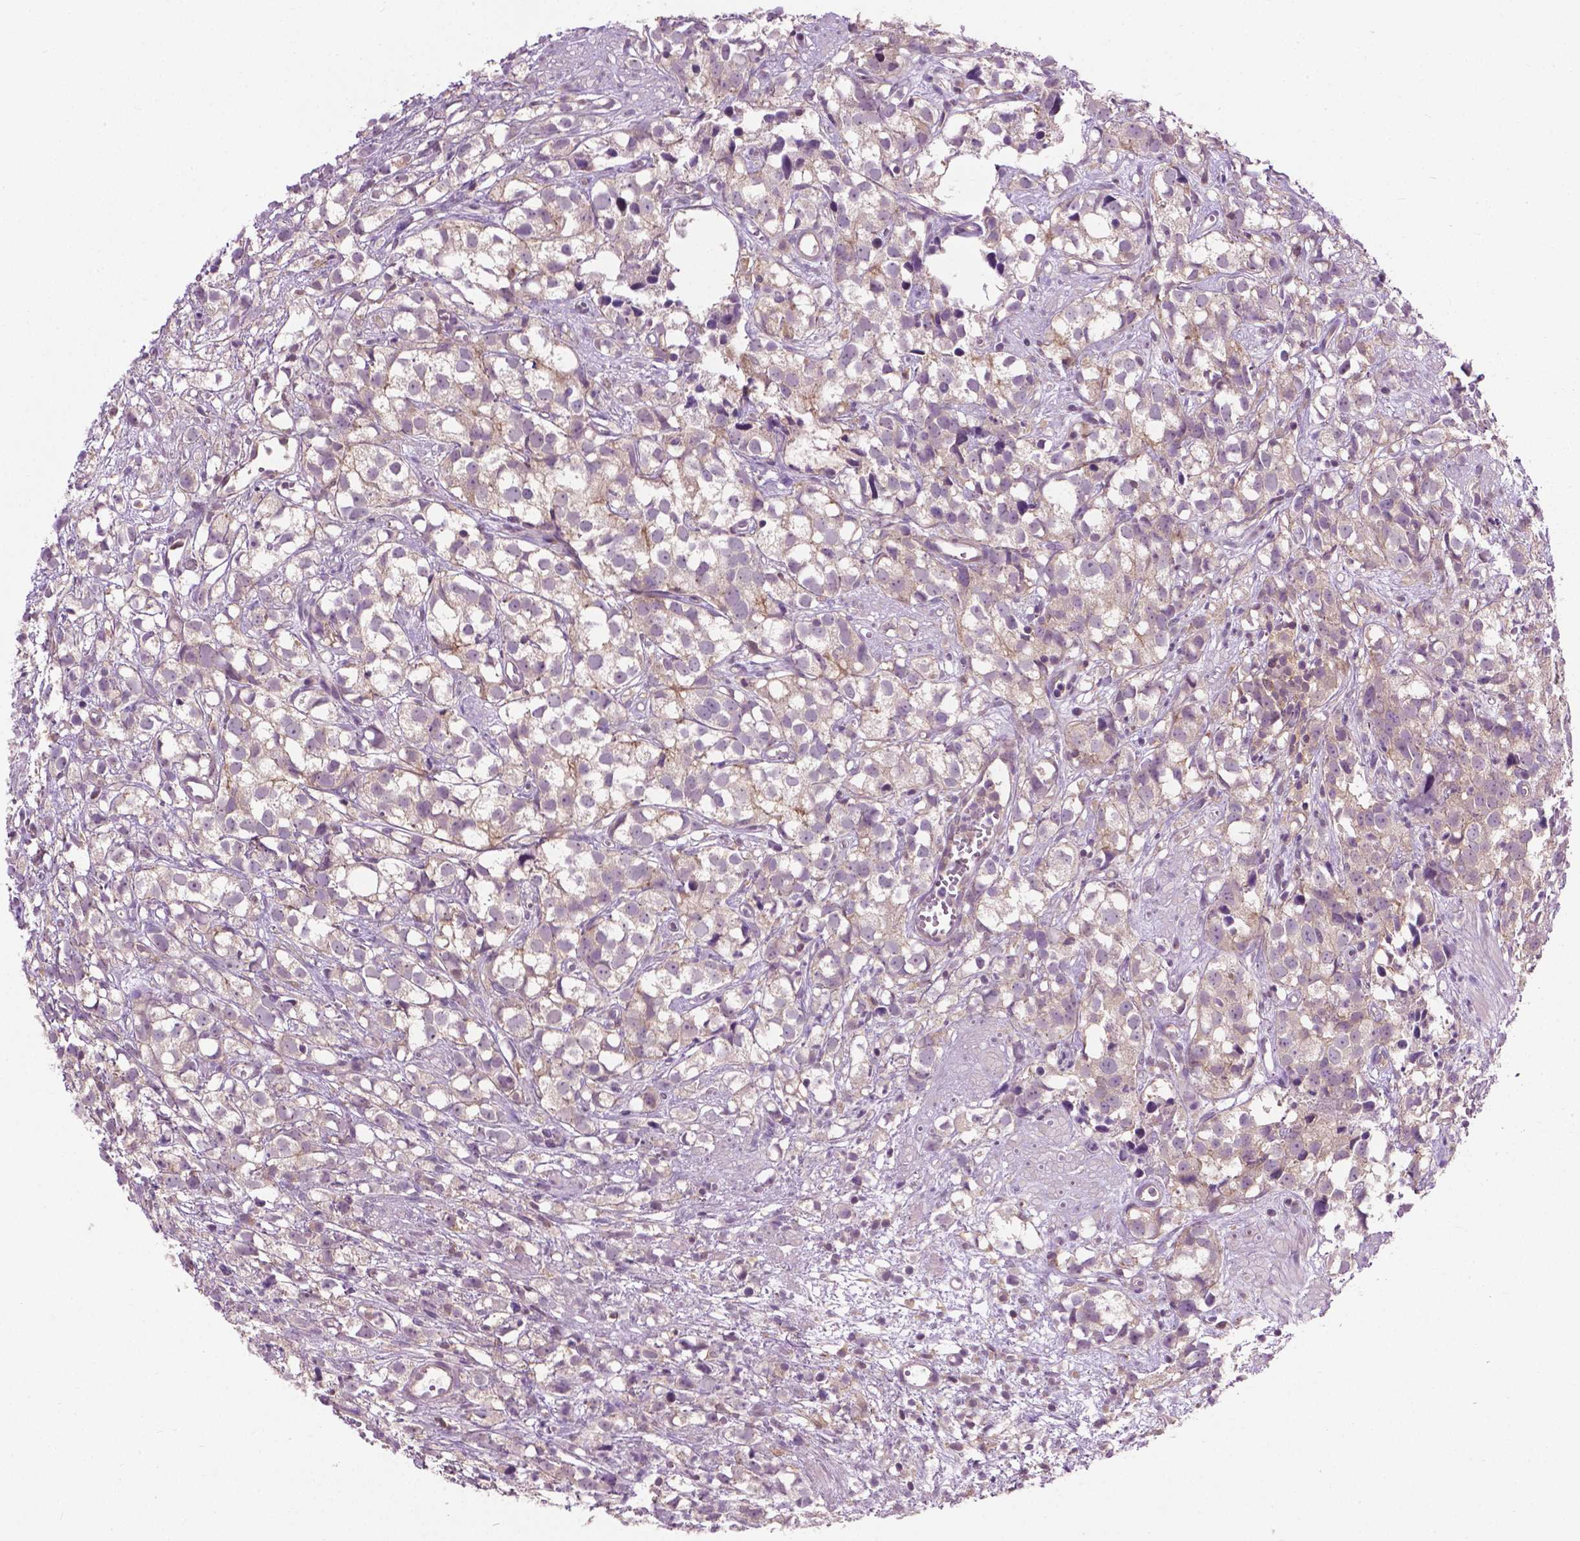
{"staining": {"intensity": "weak", "quantity": "<25%", "location": "cytoplasmic/membranous"}, "tissue": "prostate cancer", "cell_type": "Tumor cells", "image_type": "cancer", "snomed": [{"axis": "morphology", "description": "Adenocarcinoma, High grade"}, {"axis": "topography", "description": "Prostate"}], "caption": "This is a photomicrograph of immunohistochemistry staining of prostate cancer, which shows no positivity in tumor cells.", "gene": "MZT1", "patient": {"sex": "male", "age": 68}}